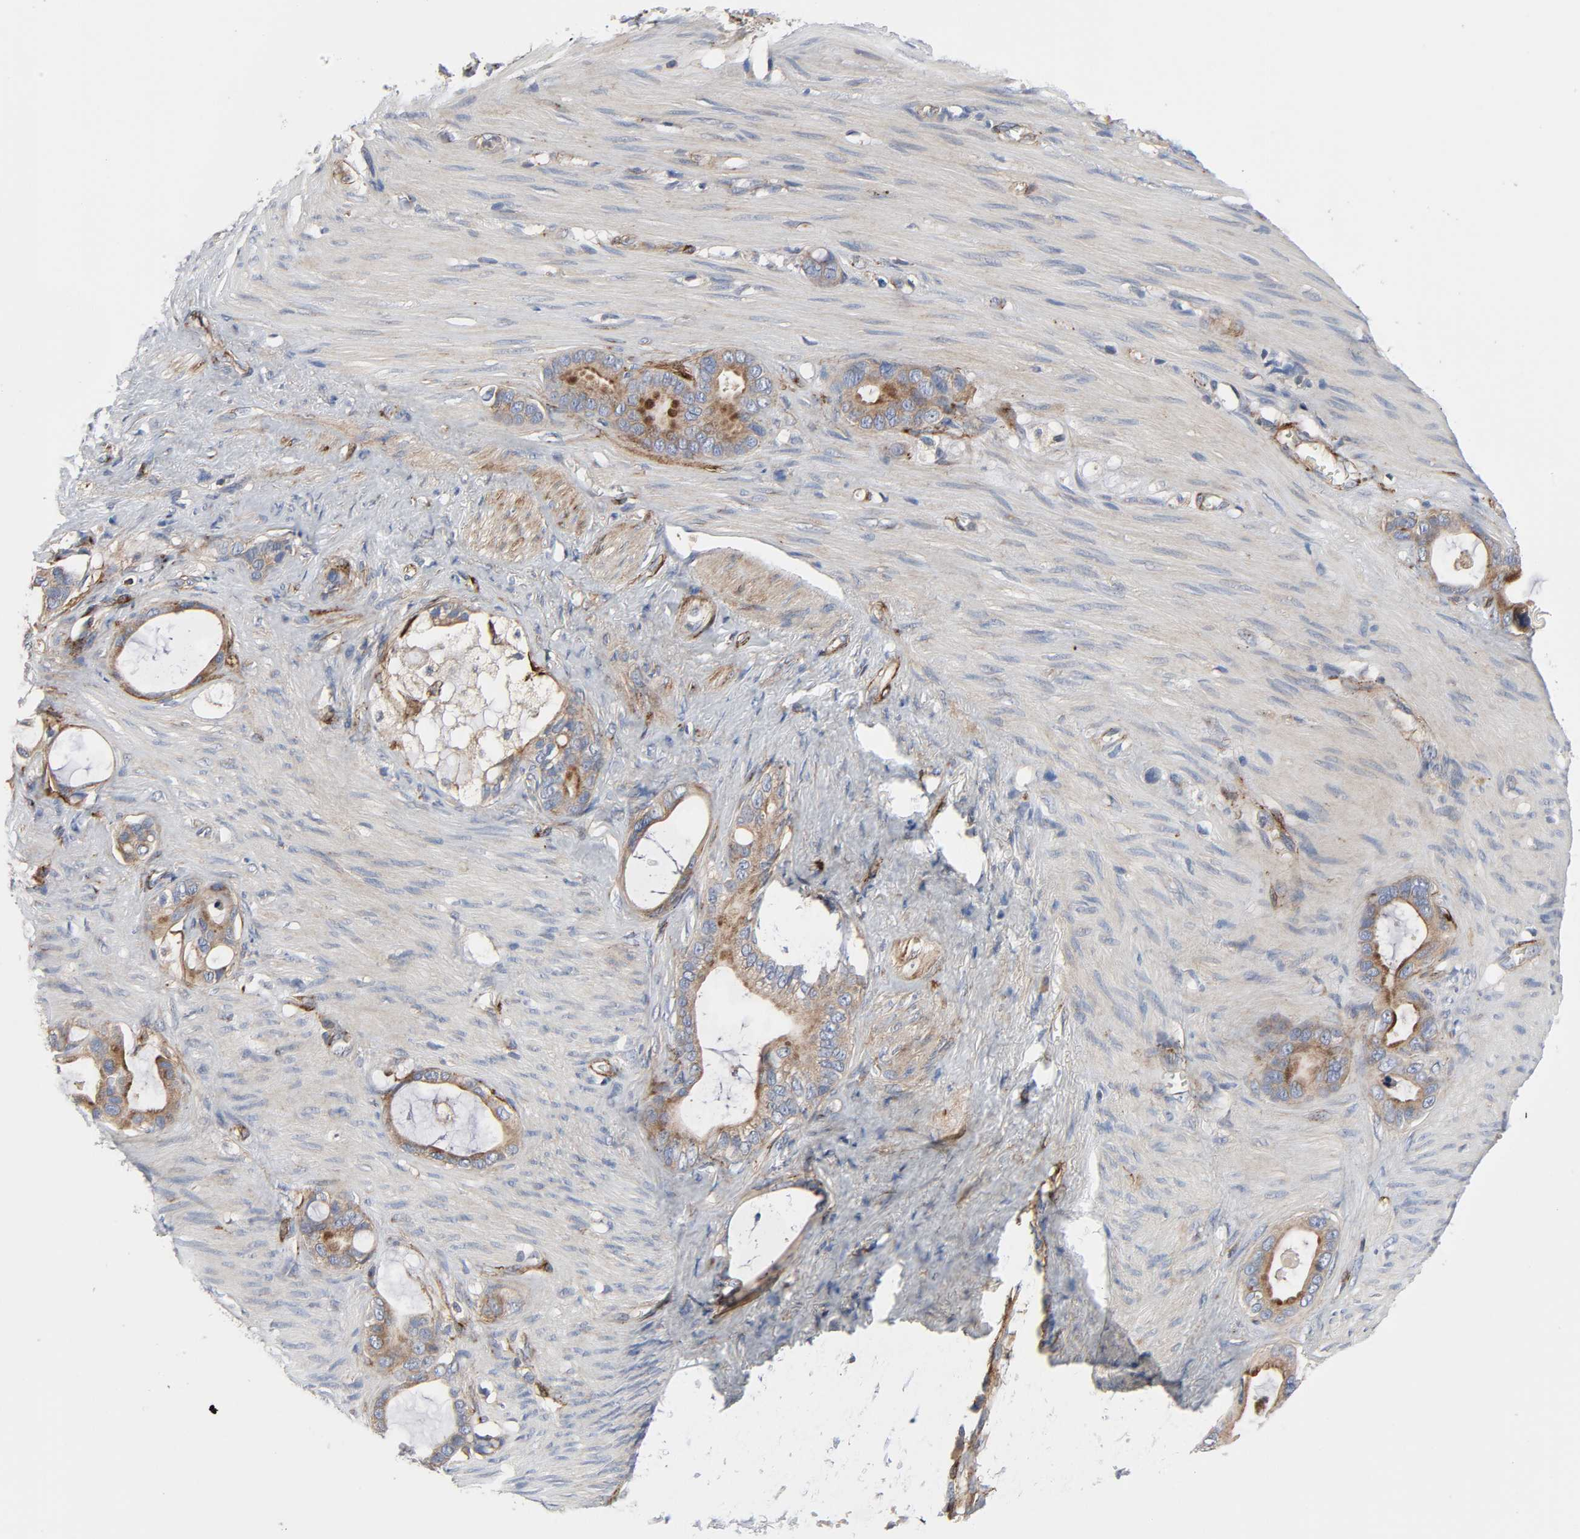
{"staining": {"intensity": "moderate", "quantity": ">75%", "location": "cytoplasmic/membranous"}, "tissue": "stomach cancer", "cell_type": "Tumor cells", "image_type": "cancer", "snomed": [{"axis": "morphology", "description": "Adenocarcinoma, NOS"}, {"axis": "topography", "description": "Stomach"}], "caption": "Immunohistochemical staining of human adenocarcinoma (stomach) shows medium levels of moderate cytoplasmic/membranous protein staining in about >75% of tumor cells.", "gene": "ARHGAP1", "patient": {"sex": "female", "age": 75}}